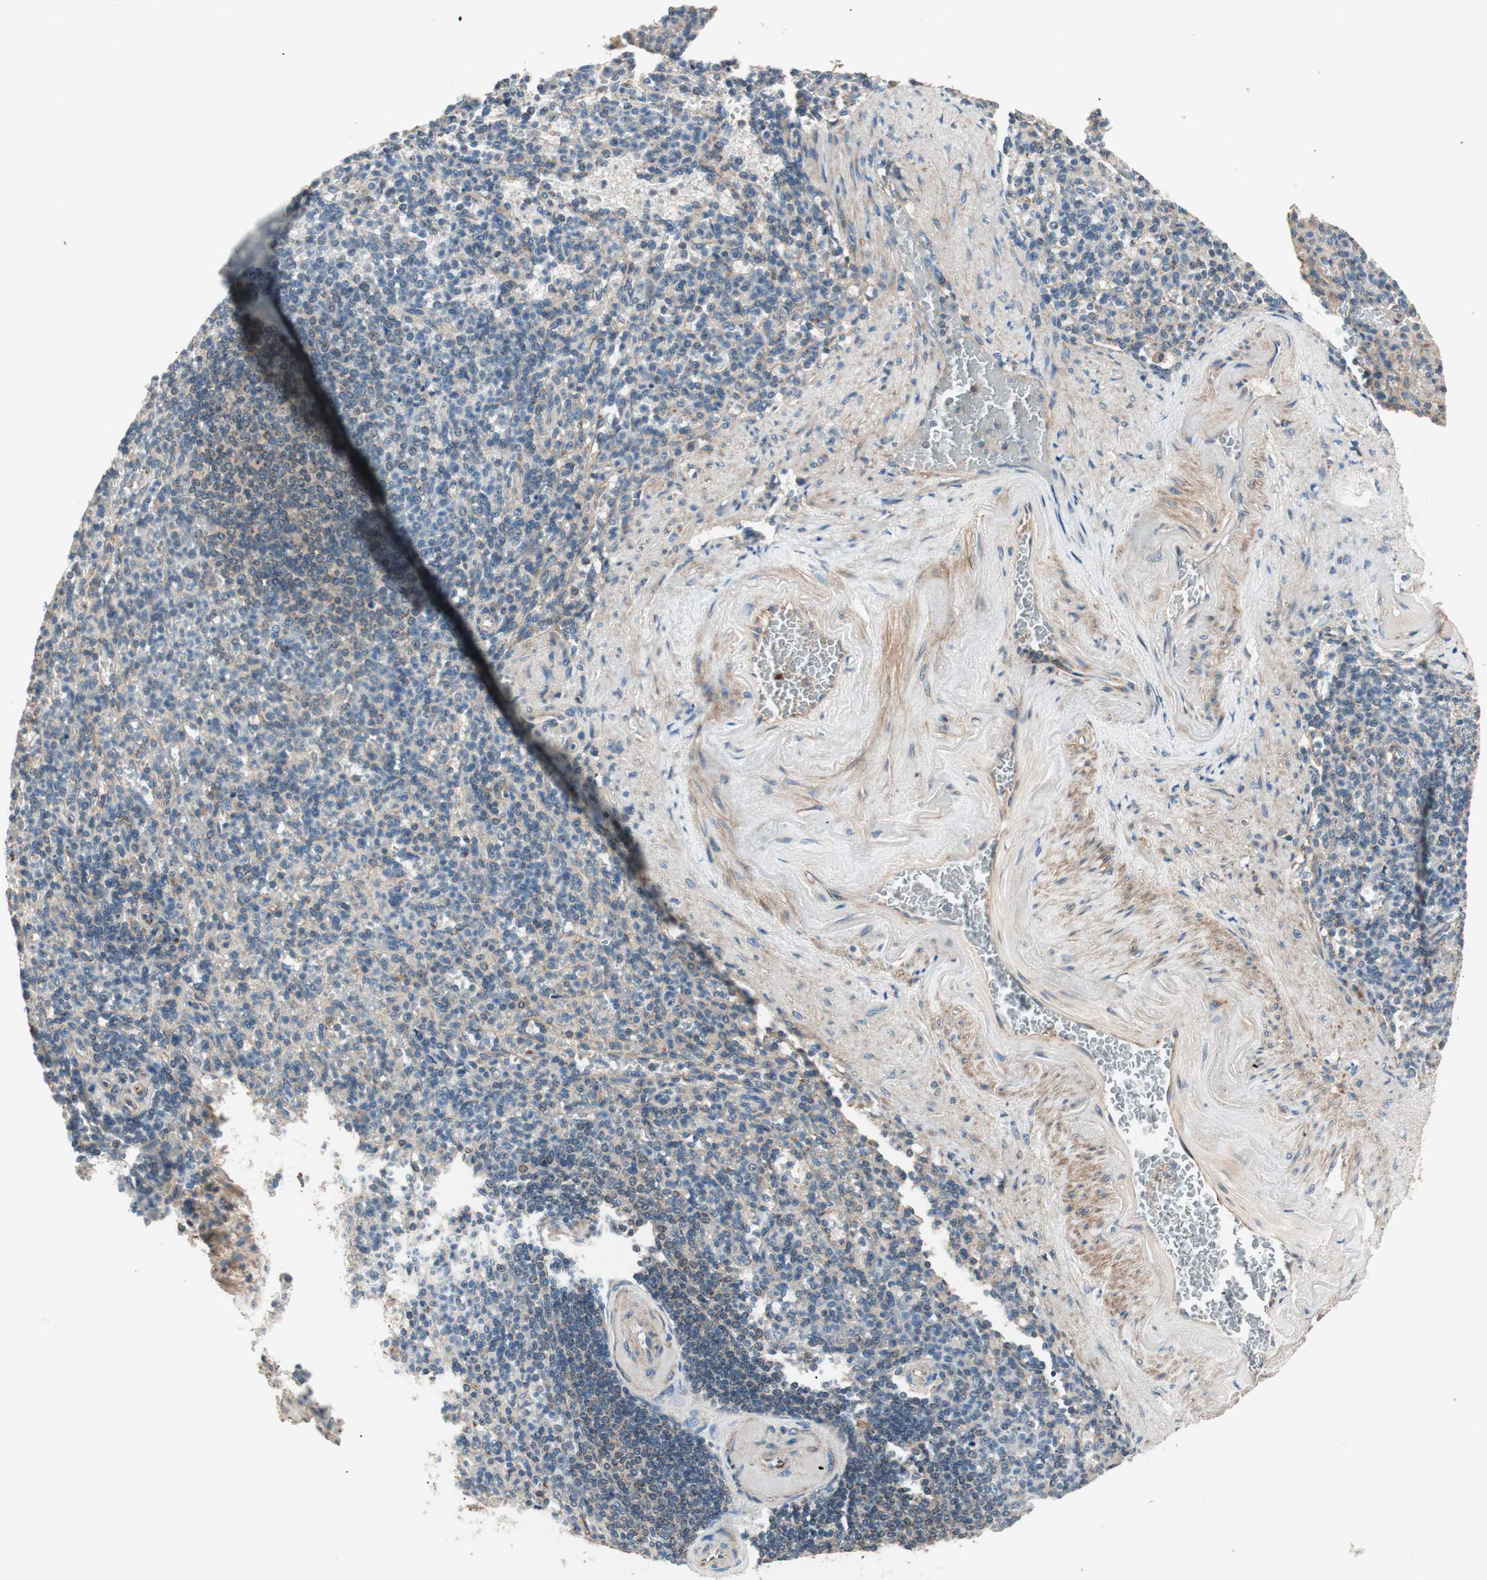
{"staining": {"intensity": "weak", "quantity": "<25%", "location": "cytoplasmic/membranous"}, "tissue": "spleen", "cell_type": "Cells in red pulp", "image_type": "normal", "snomed": [{"axis": "morphology", "description": "Normal tissue, NOS"}, {"axis": "topography", "description": "Spleen"}], "caption": "Immunohistochemistry image of benign spleen: human spleen stained with DAB (3,3'-diaminobenzidine) reveals no significant protein positivity in cells in red pulp. (Brightfield microscopy of DAB (3,3'-diaminobenzidine) immunohistochemistry (IHC) at high magnification).", "gene": "HPN", "patient": {"sex": "female", "age": 74}}